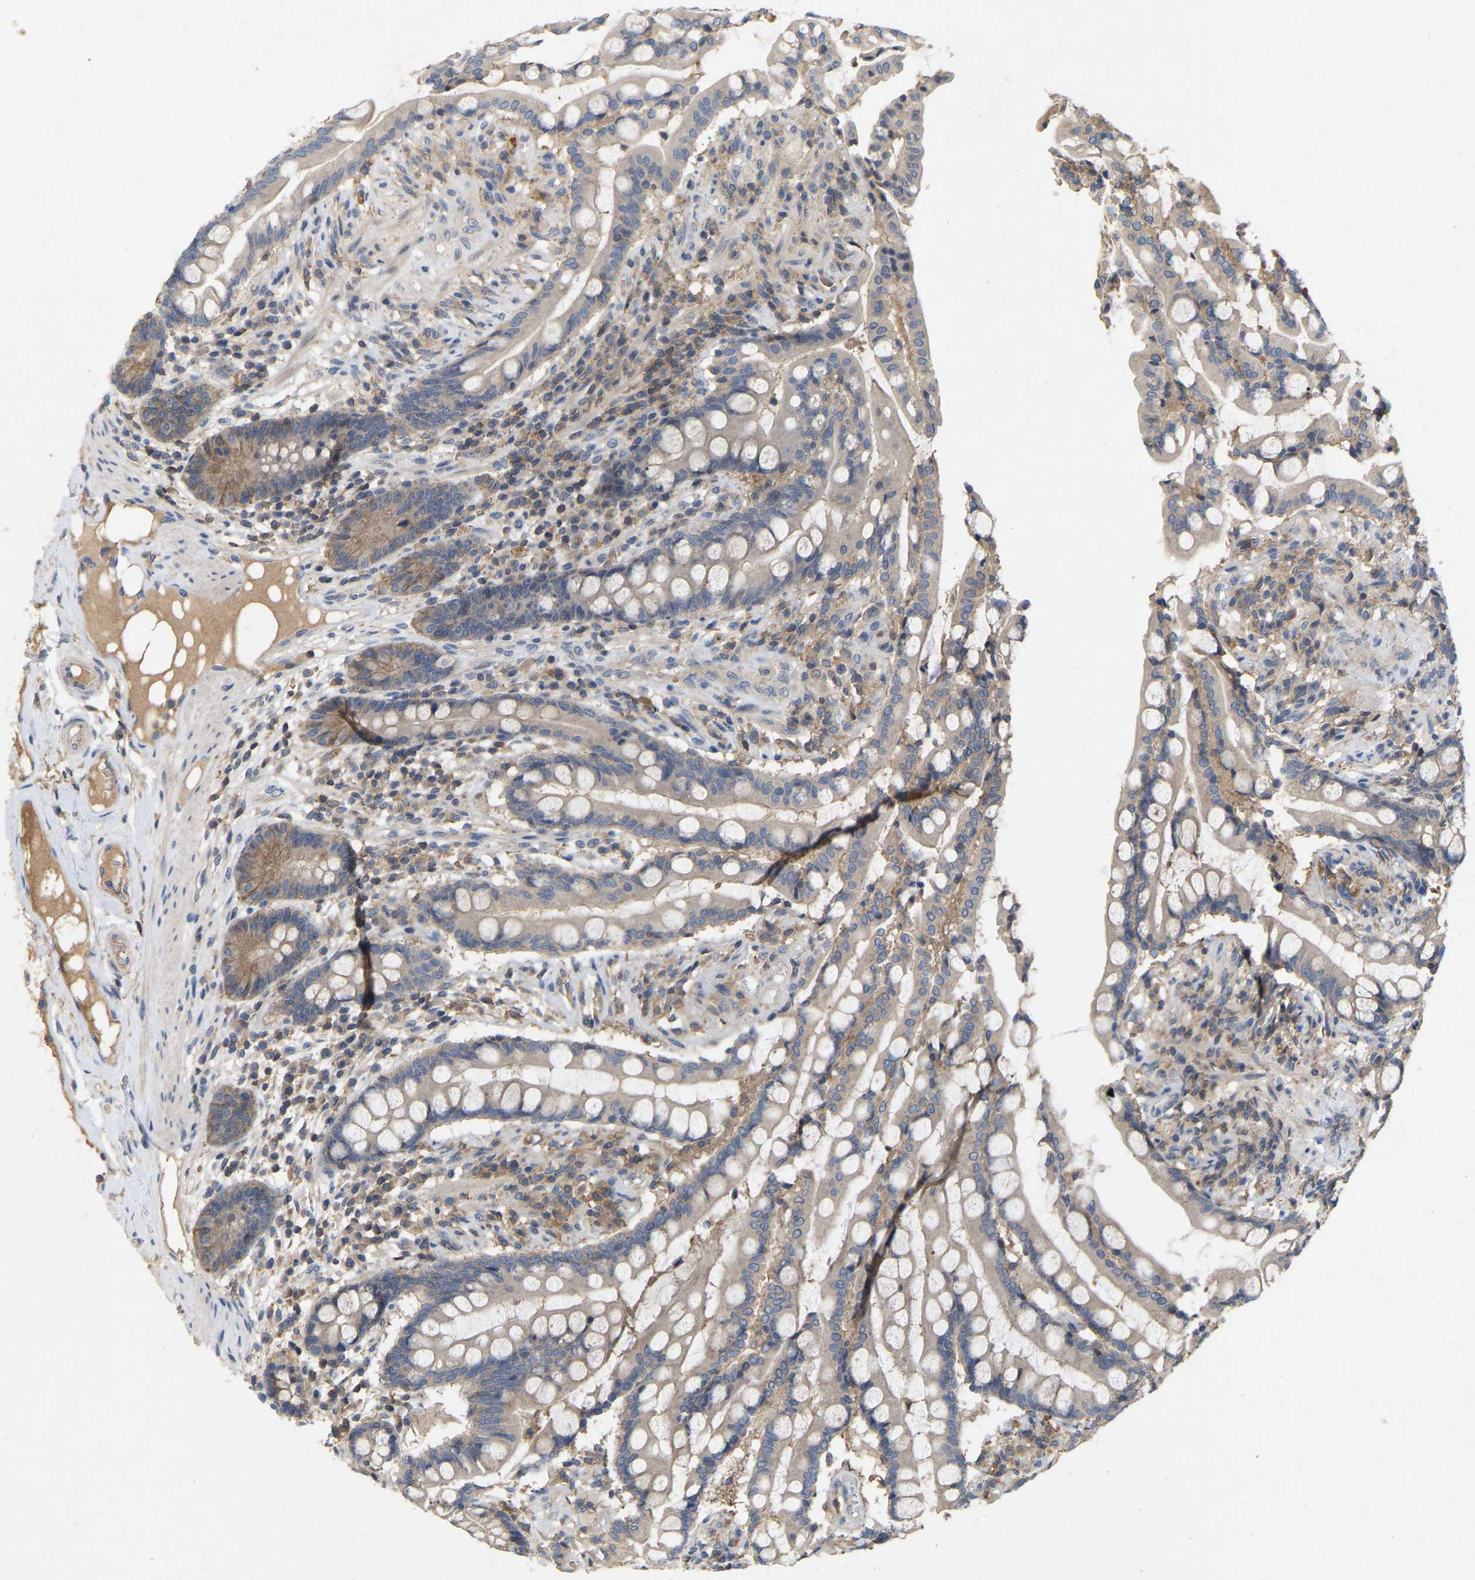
{"staining": {"intensity": "moderate", "quantity": ">75%", "location": "cytoplasmic/membranous"}, "tissue": "colon", "cell_type": "Endothelial cells", "image_type": "normal", "snomed": [{"axis": "morphology", "description": "Normal tissue, NOS"}, {"axis": "topography", "description": "Colon"}], "caption": "Moderate cytoplasmic/membranous protein expression is identified in approximately >75% of endothelial cells in colon. (Stains: DAB in brown, nuclei in blue, Microscopy: brightfield microscopy at high magnification).", "gene": "LPAR2", "patient": {"sex": "male", "age": 73}}